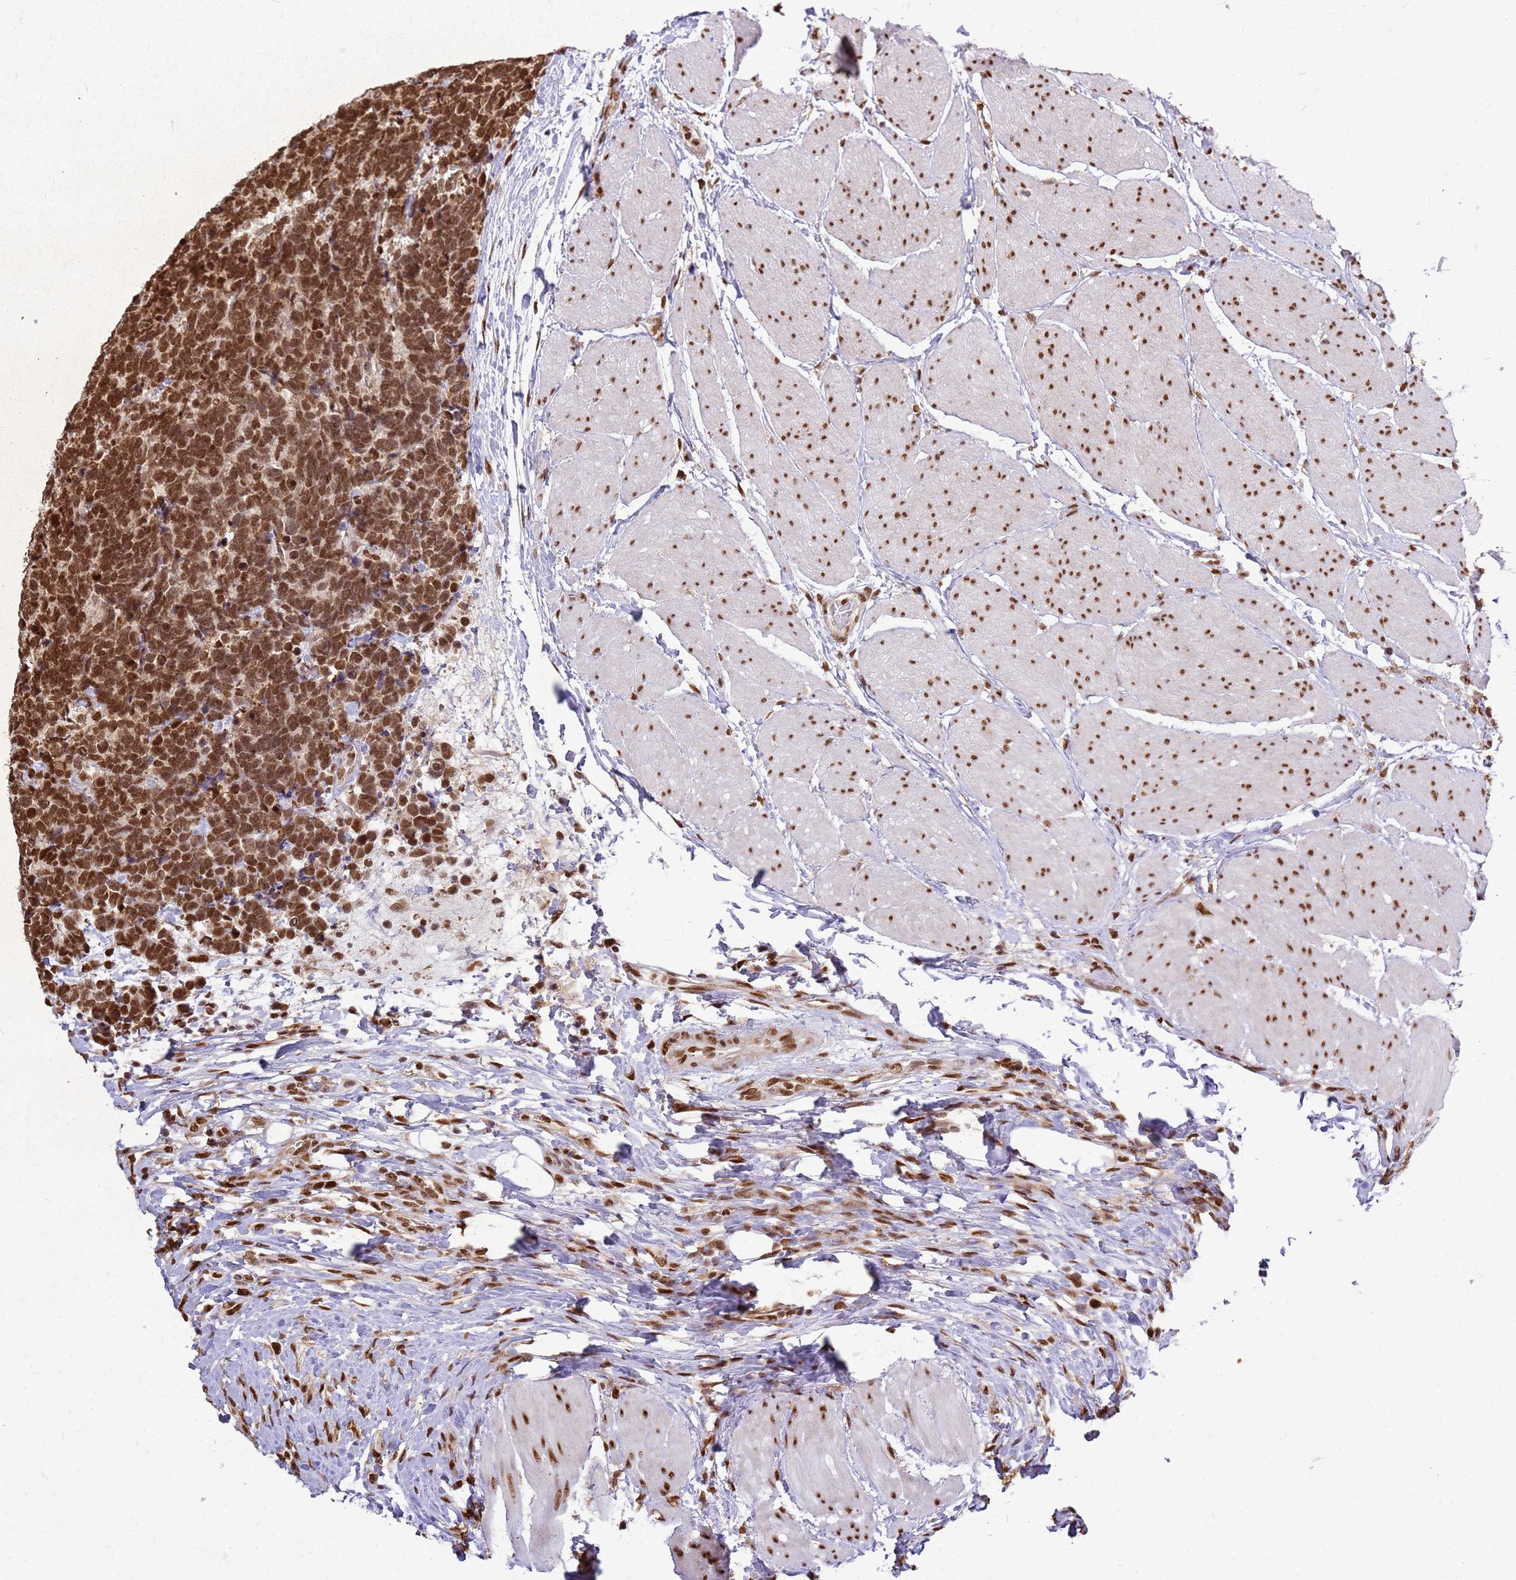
{"staining": {"intensity": "strong", "quantity": ">75%", "location": "nuclear"}, "tissue": "carcinoid", "cell_type": "Tumor cells", "image_type": "cancer", "snomed": [{"axis": "morphology", "description": "Carcinoma, NOS"}, {"axis": "morphology", "description": "Carcinoid, malignant, NOS"}, {"axis": "topography", "description": "Urinary bladder"}], "caption": "Carcinoid (malignant) was stained to show a protein in brown. There is high levels of strong nuclear staining in approximately >75% of tumor cells.", "gene": "APEX1", "patient": {"sex": "male", "age": 57}}